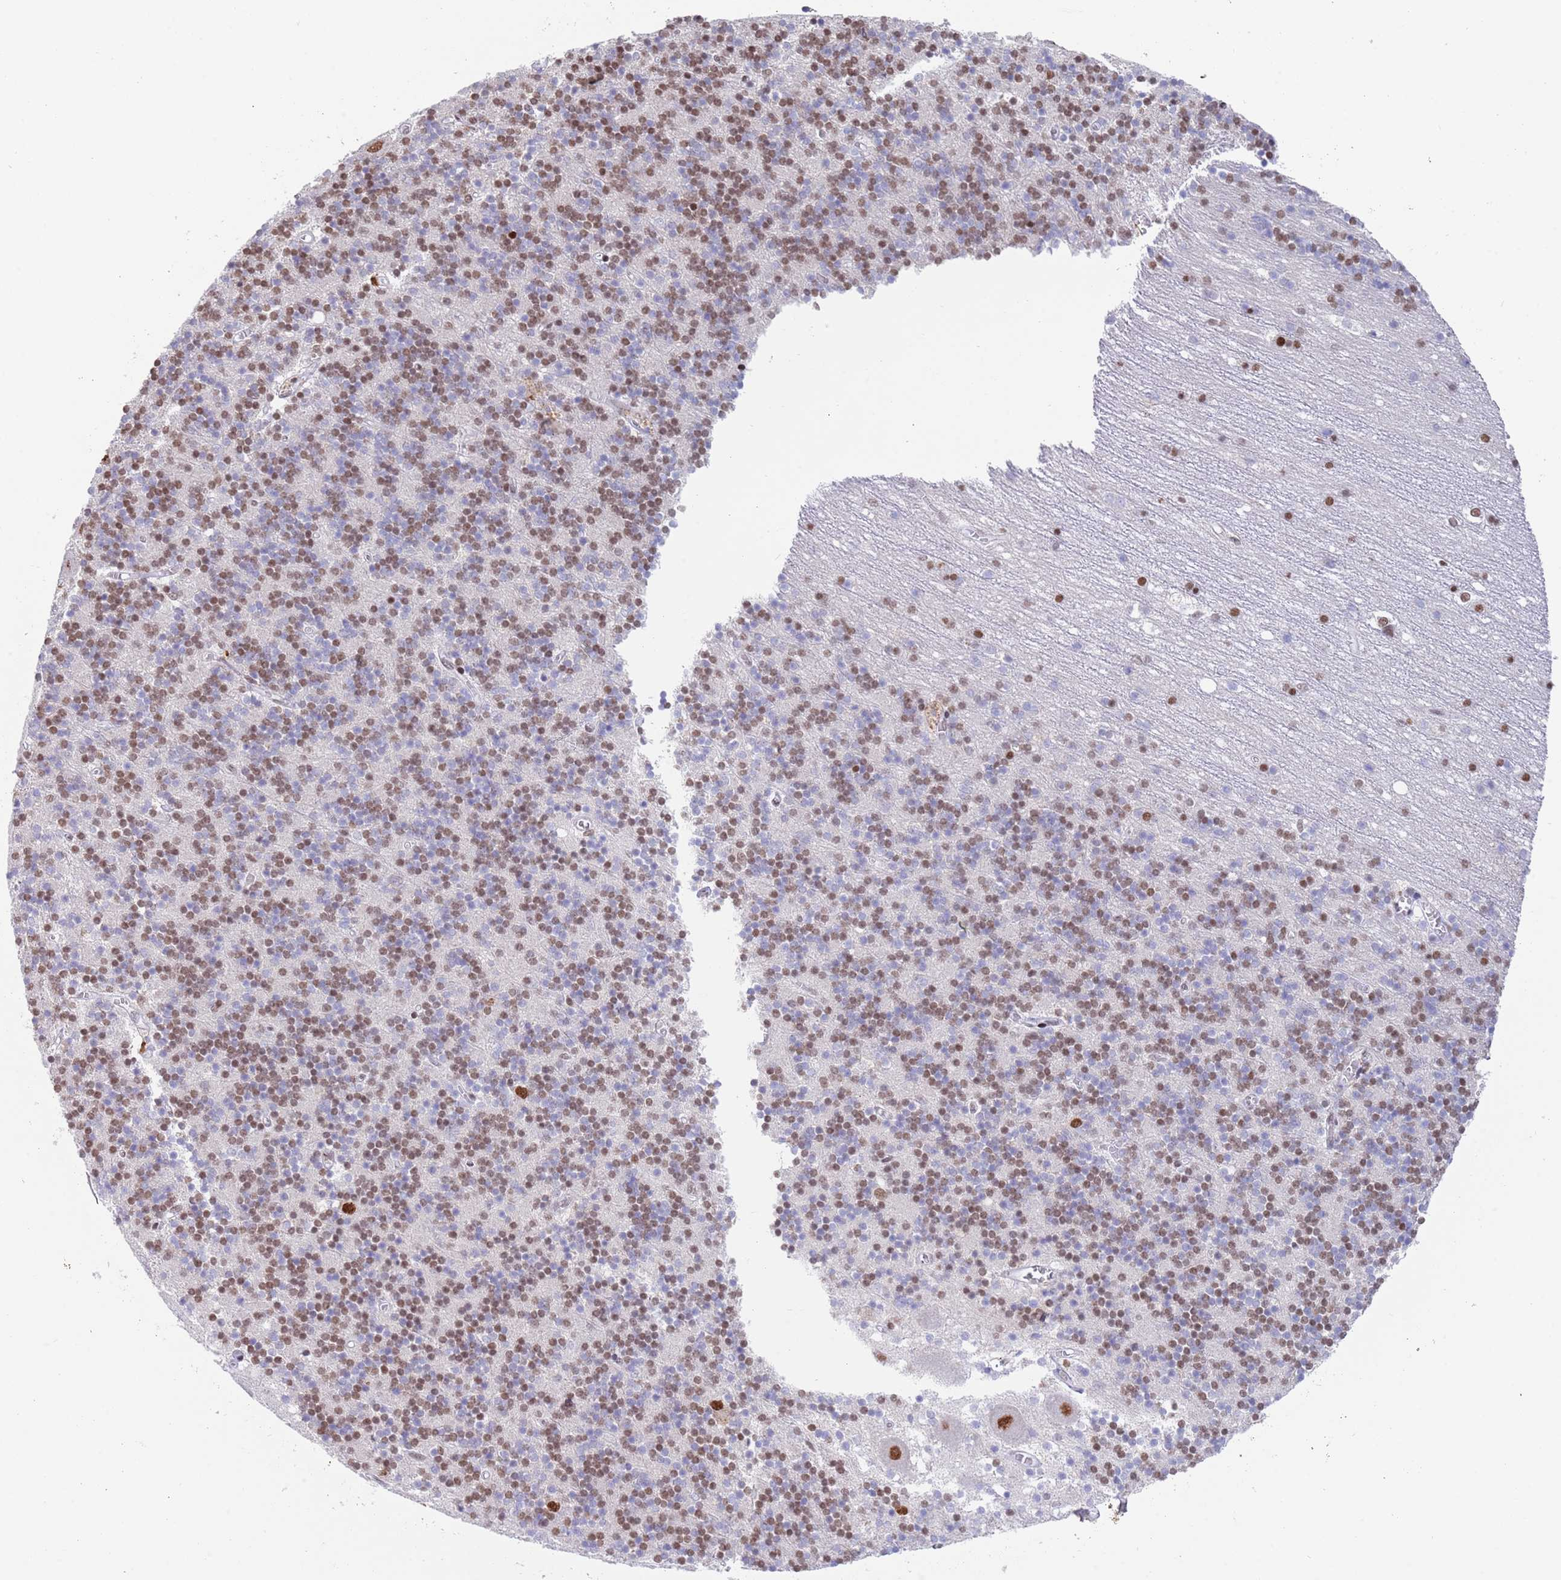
{"staining": {"intensity": "moderate", "quantity": ">75%", "location": "nuclear"}, "tissue": "cerebellum", "cell_type": "Cells in granular layer", "image_type": "normal", "snomed": [{"axis": "morphology", "description": "Normal tissue, NOS"}, {"axis": "topography", "description": "Cerebellum"}], "caption": "Cerebellum stained with immunohistochemistry (IHC) displays moderate nuclear staining in approximately >75% of cells in granular layer. (DAB IHC, brown staining for protein, blue staining for nuclei).", "gene": "ZNF382", "patient": {"sex": "male", "age": 54}}